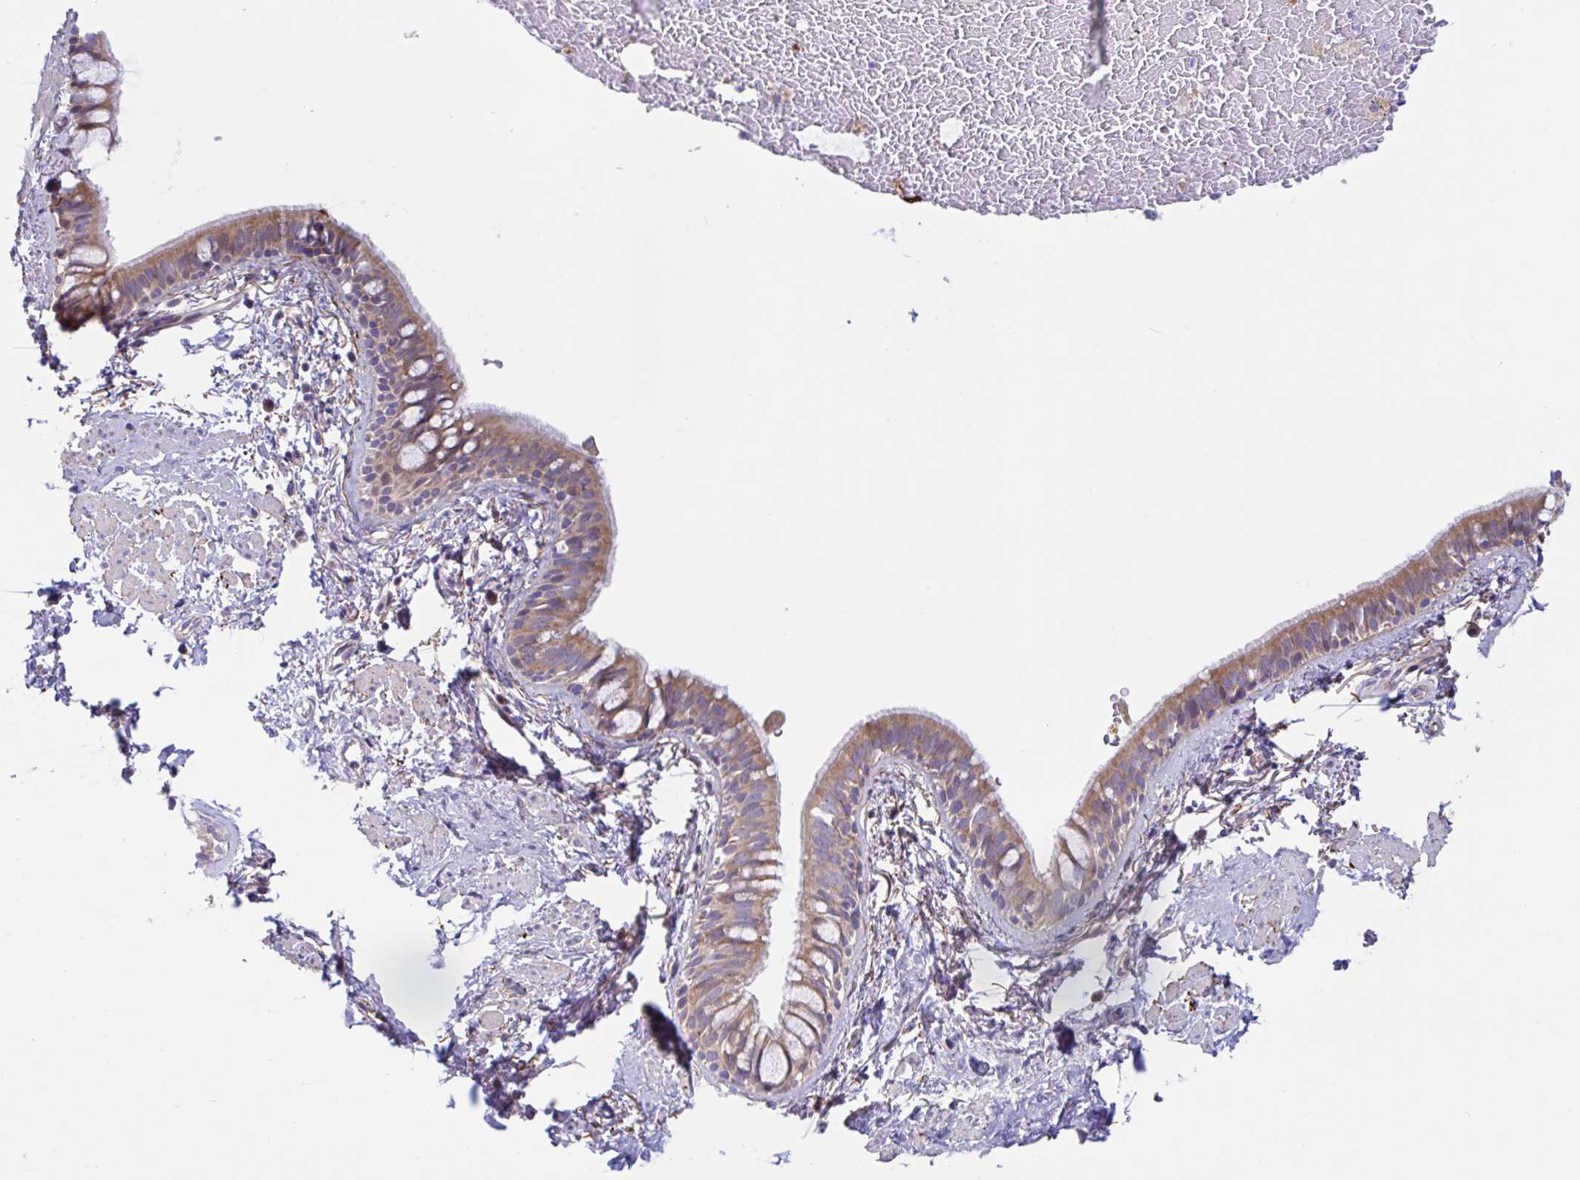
{"staining": {"intensity": "weak", "quantity": ">75%", "location": "cytoplasmic/membranous"}, "tissue": "bronchus", "cell_type": "Respiratory epithelial cells", "image_type": "normal", "snomed": [{"axis": "morphology", "description": "Normal tissue, NOS"}, {"axis": "topography", "description": "Lymph node"}, {"axis": "topography", "description": "Cartilage tissue"}, {"axis": "topography", "description": "Bronchus"}], "caption": "Normal bronchus shows weak cytoplasmic/membranous expression in approximately >75% of respiratory epithelial cells, visualized by immunohistochemistry.", "gene": "IL37", "patient": {"sex": "female", "age": 70}}